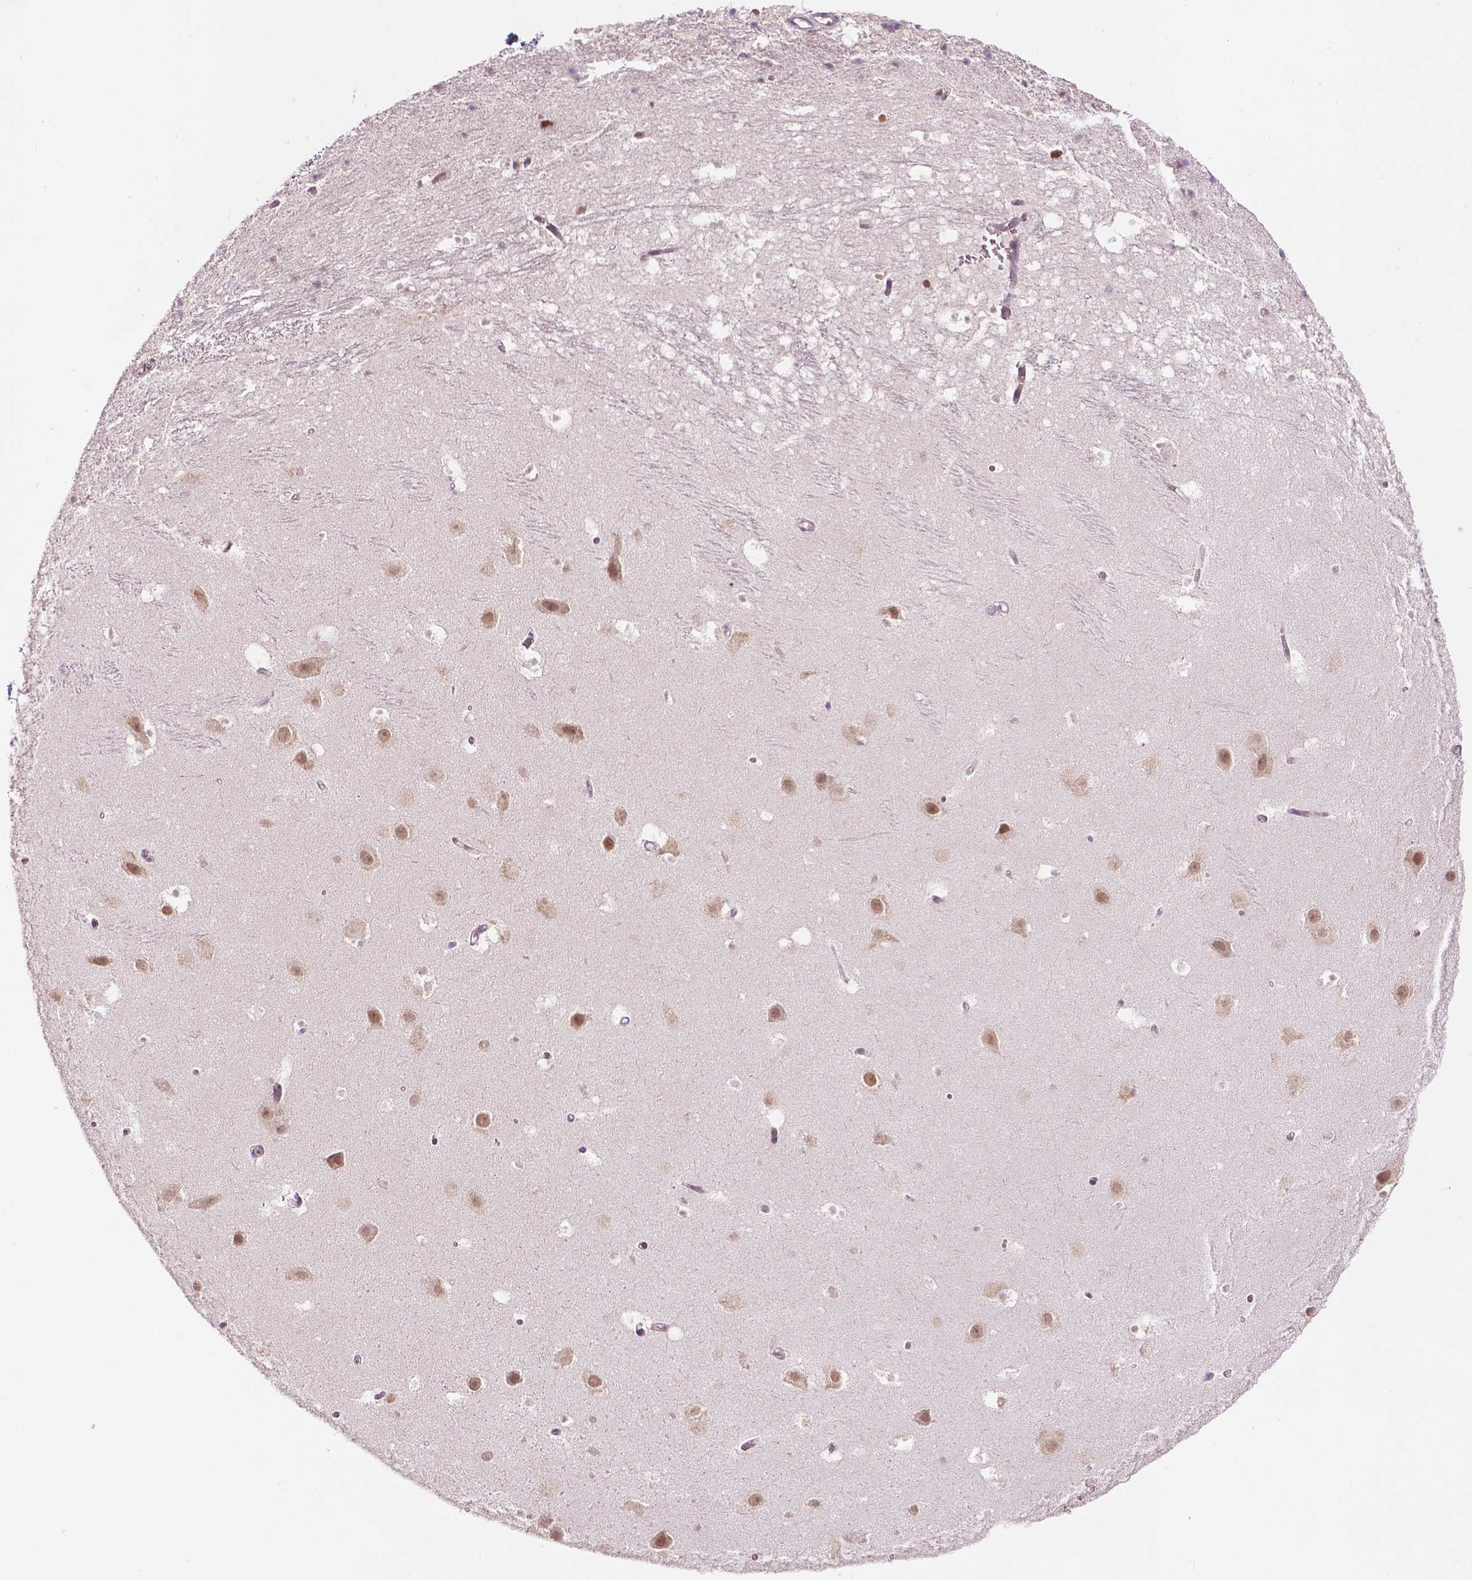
{"staining": {"intensity": "negative", "quantity": "none", "location": "none"}, "tissue": "hippocampus", "cell_type": "Glial cells", "image_type": "normal", "snomed": [{"axis": "morphology", "description": "Normal tissue, NOS"}, {"axis": "topography", "description": "Hippocampus"}], "caption": "Hippocampus was stained to show a protein in brown. There is no significant positivity in glial cells. (Stains: DAB (3,3'-diaminobenzidine) IHC with hematoxylin counter stain, Microscopy: brightfield microscopy at high magnification).", "gene": "ZNF41", "patient": {"sex": "male", "age": 26}}